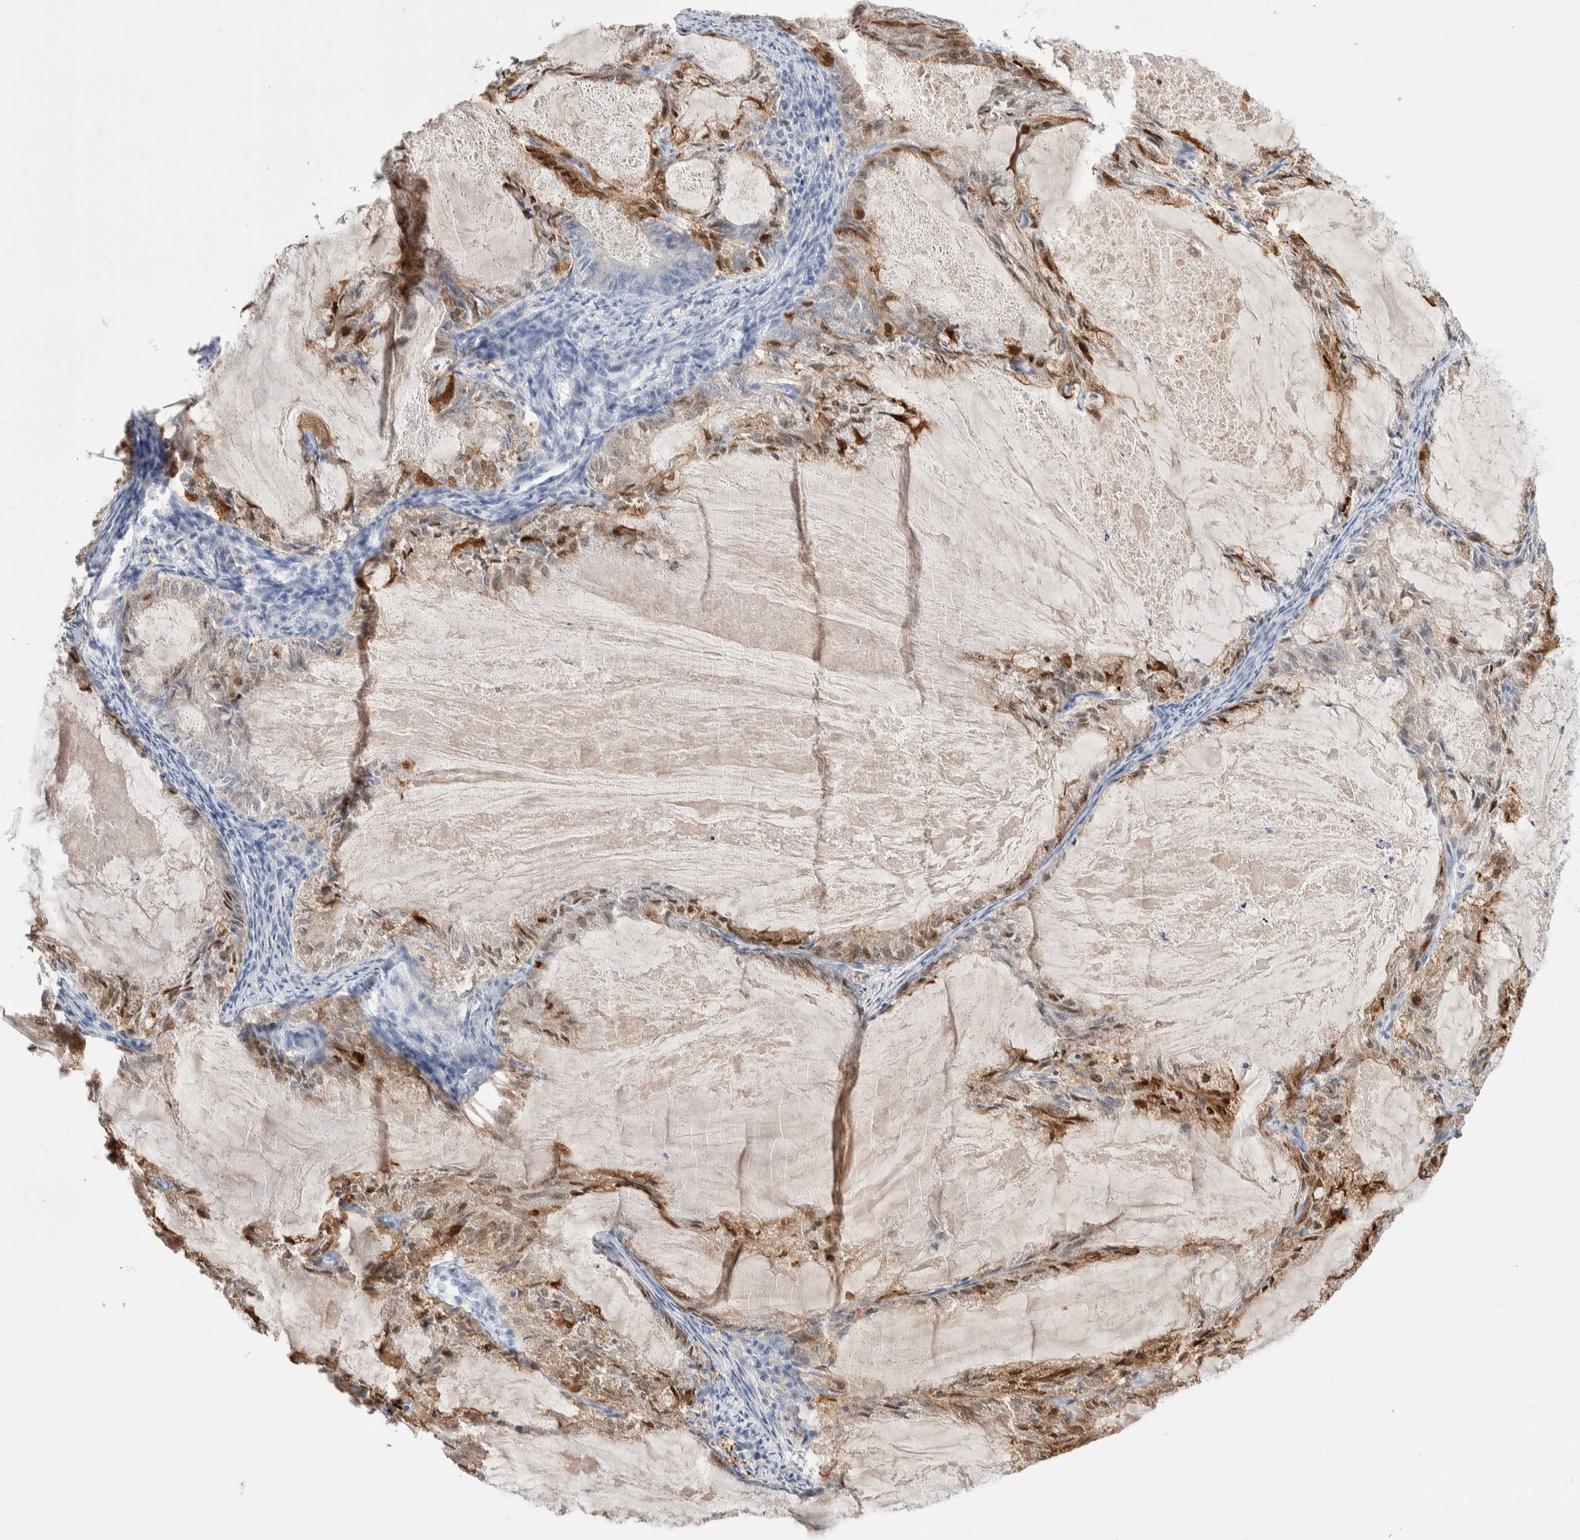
{"staining": {"intensity": "moderate", "quantity": "25%-75%", "location": "cytoplasmic/membranous,nuclear"}, "tissue": "endometrial cancer", "cell_type": "Tumor cells", "image_type": "cancer", "snomed": [{"axis": "morphology", "description": "Adenocarcinoma, NOS"}, {"axis": "topography", "description": "Endometrium"}], "caption": "Adenocarcinoma (endometrial) stained with DAB immunohistochemistry exhibits medium levels of moderate cytoplasmic/membranous and nuclear expression in about 25%-75% of tumor cells. Nuclei are stained in blue.", "gene": "GDA", "patient": {"sex": "female", "age": 86}}